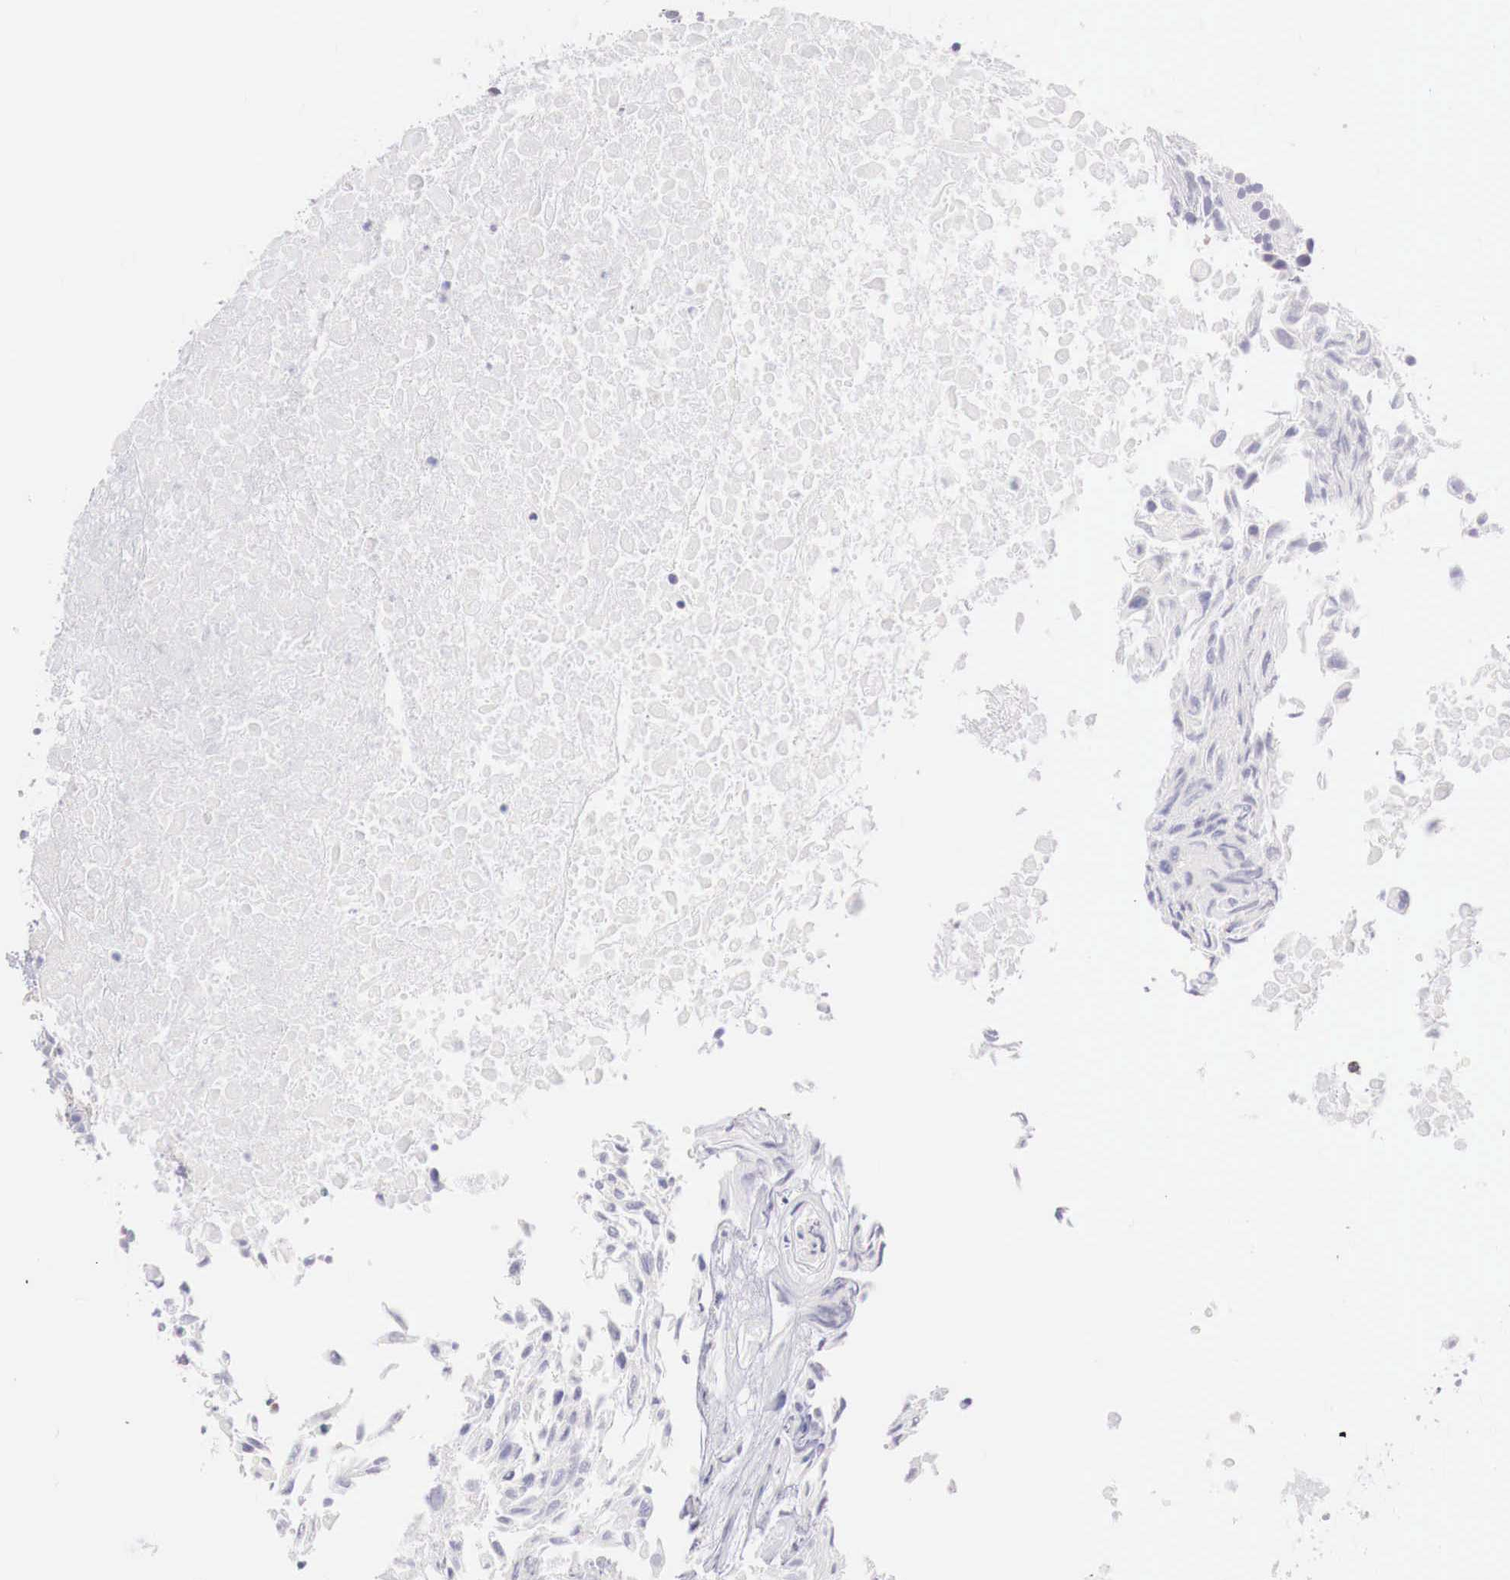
{"staining": {"intensity": "negative", "quantity": "none", "location": "none"}, "tissue": "urothelial cancer", "cell_type": "Tumor cells", "image_type": "cancer", "snomed": [{"axis": "morphology", "description": "Urothelial carcinoma, High grade"}, {"axis": "topography", "description": "Urinary bladder"}], "caption": "Protein analysis of urothelial carcinoma (high-grade) displays no significant staining in tumor cells.", "gene": "RENBP", "patient": {"sex": "male", "age": 56}}